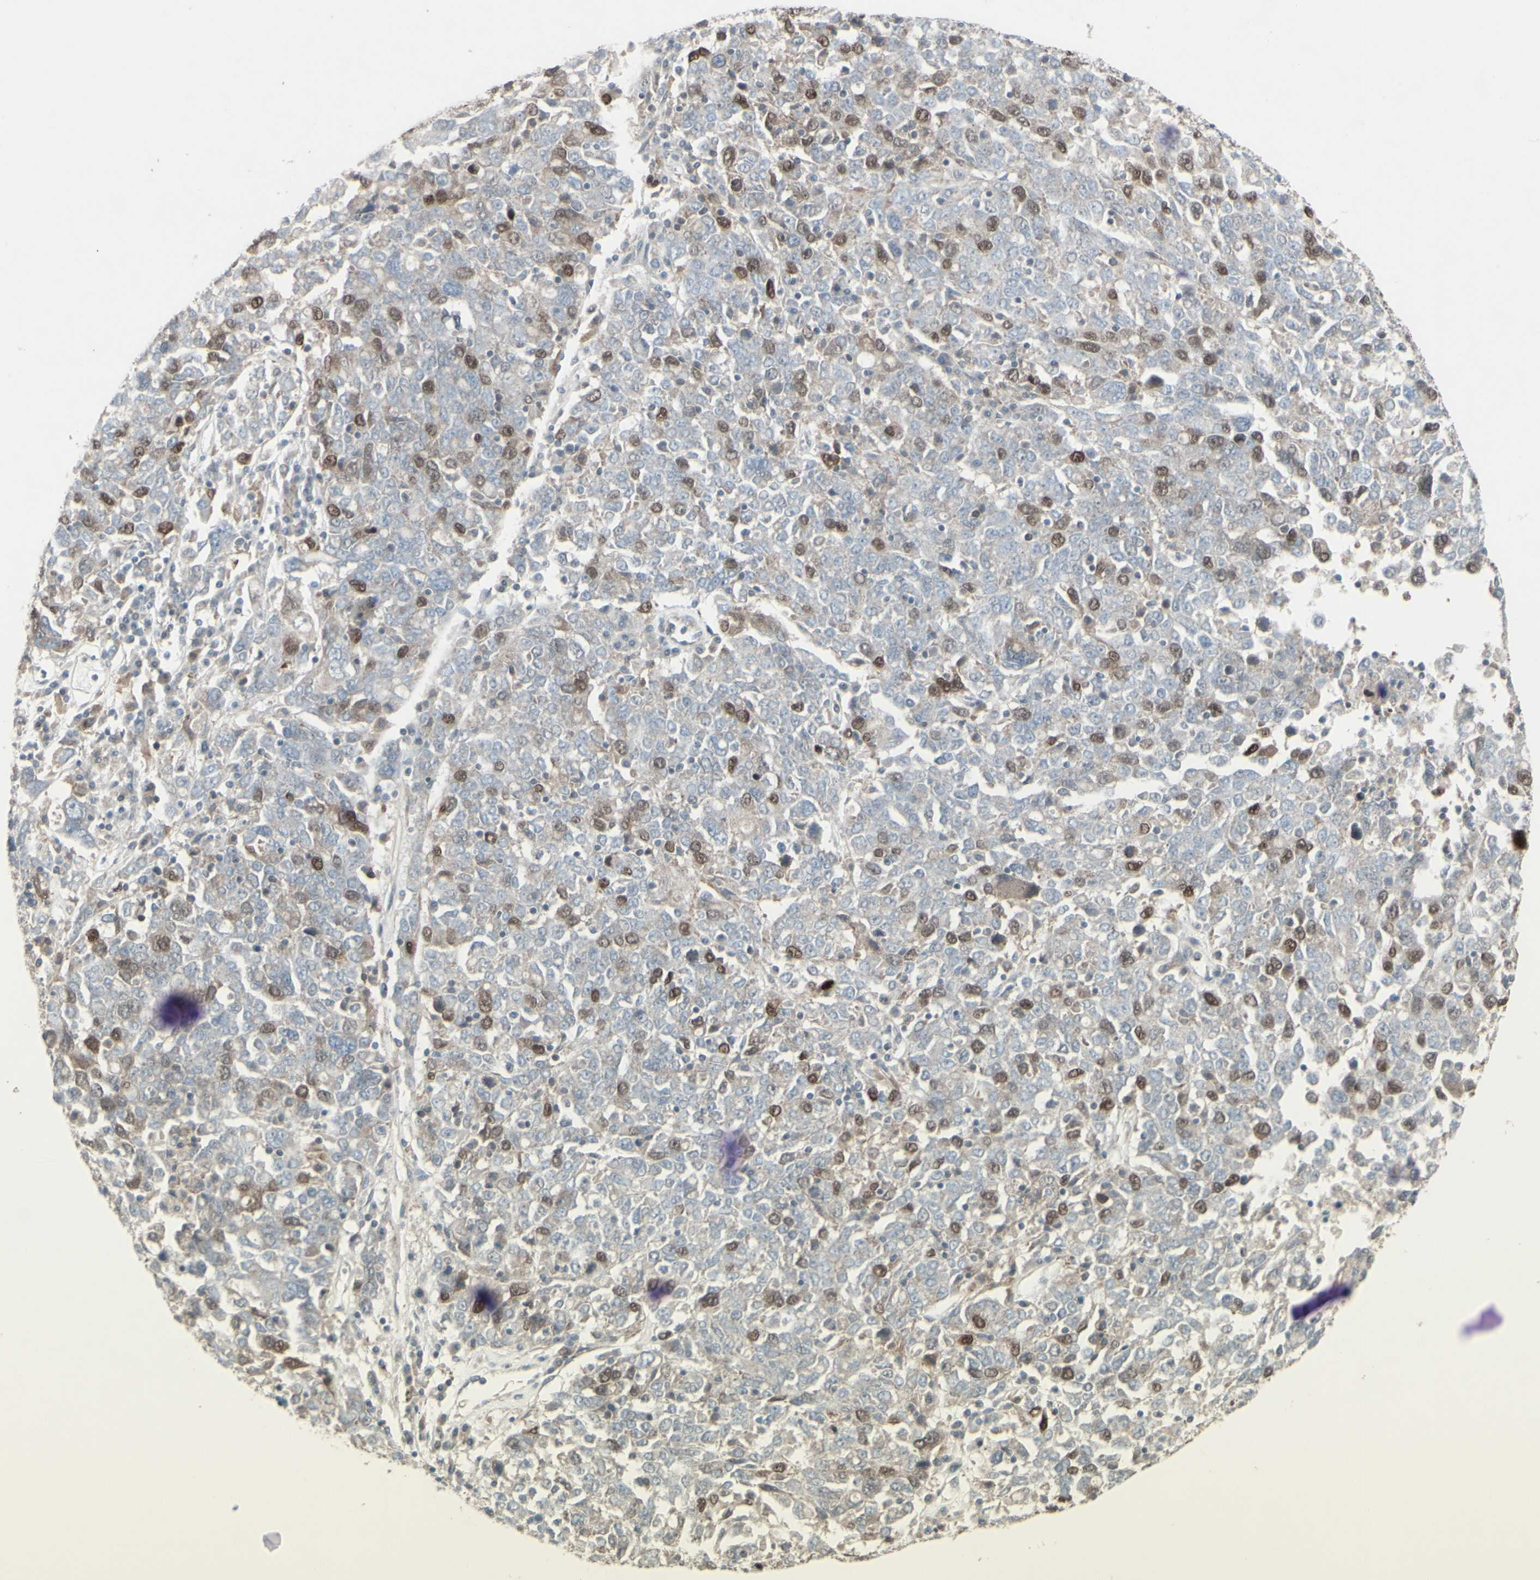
{"staining": {"intensity": "moderate", "quantity": "25%-75%", "location": "nuclear"}, "tissue": "ovarian cancer", "cell_type": "Tumor cells", "image_type": "cancer", "snomed": [{"axis": "morphology", "description": "Carcinoma, endometroid"}, {"axis": "topography", "description": "Ovary"}], "caption": "Ovarian cancer tissue reveals moderate nuclear positivity in about 25%-75% of tumor cells", "gene": "GMNN", "patient": {"sex": "female", "age": 62}}